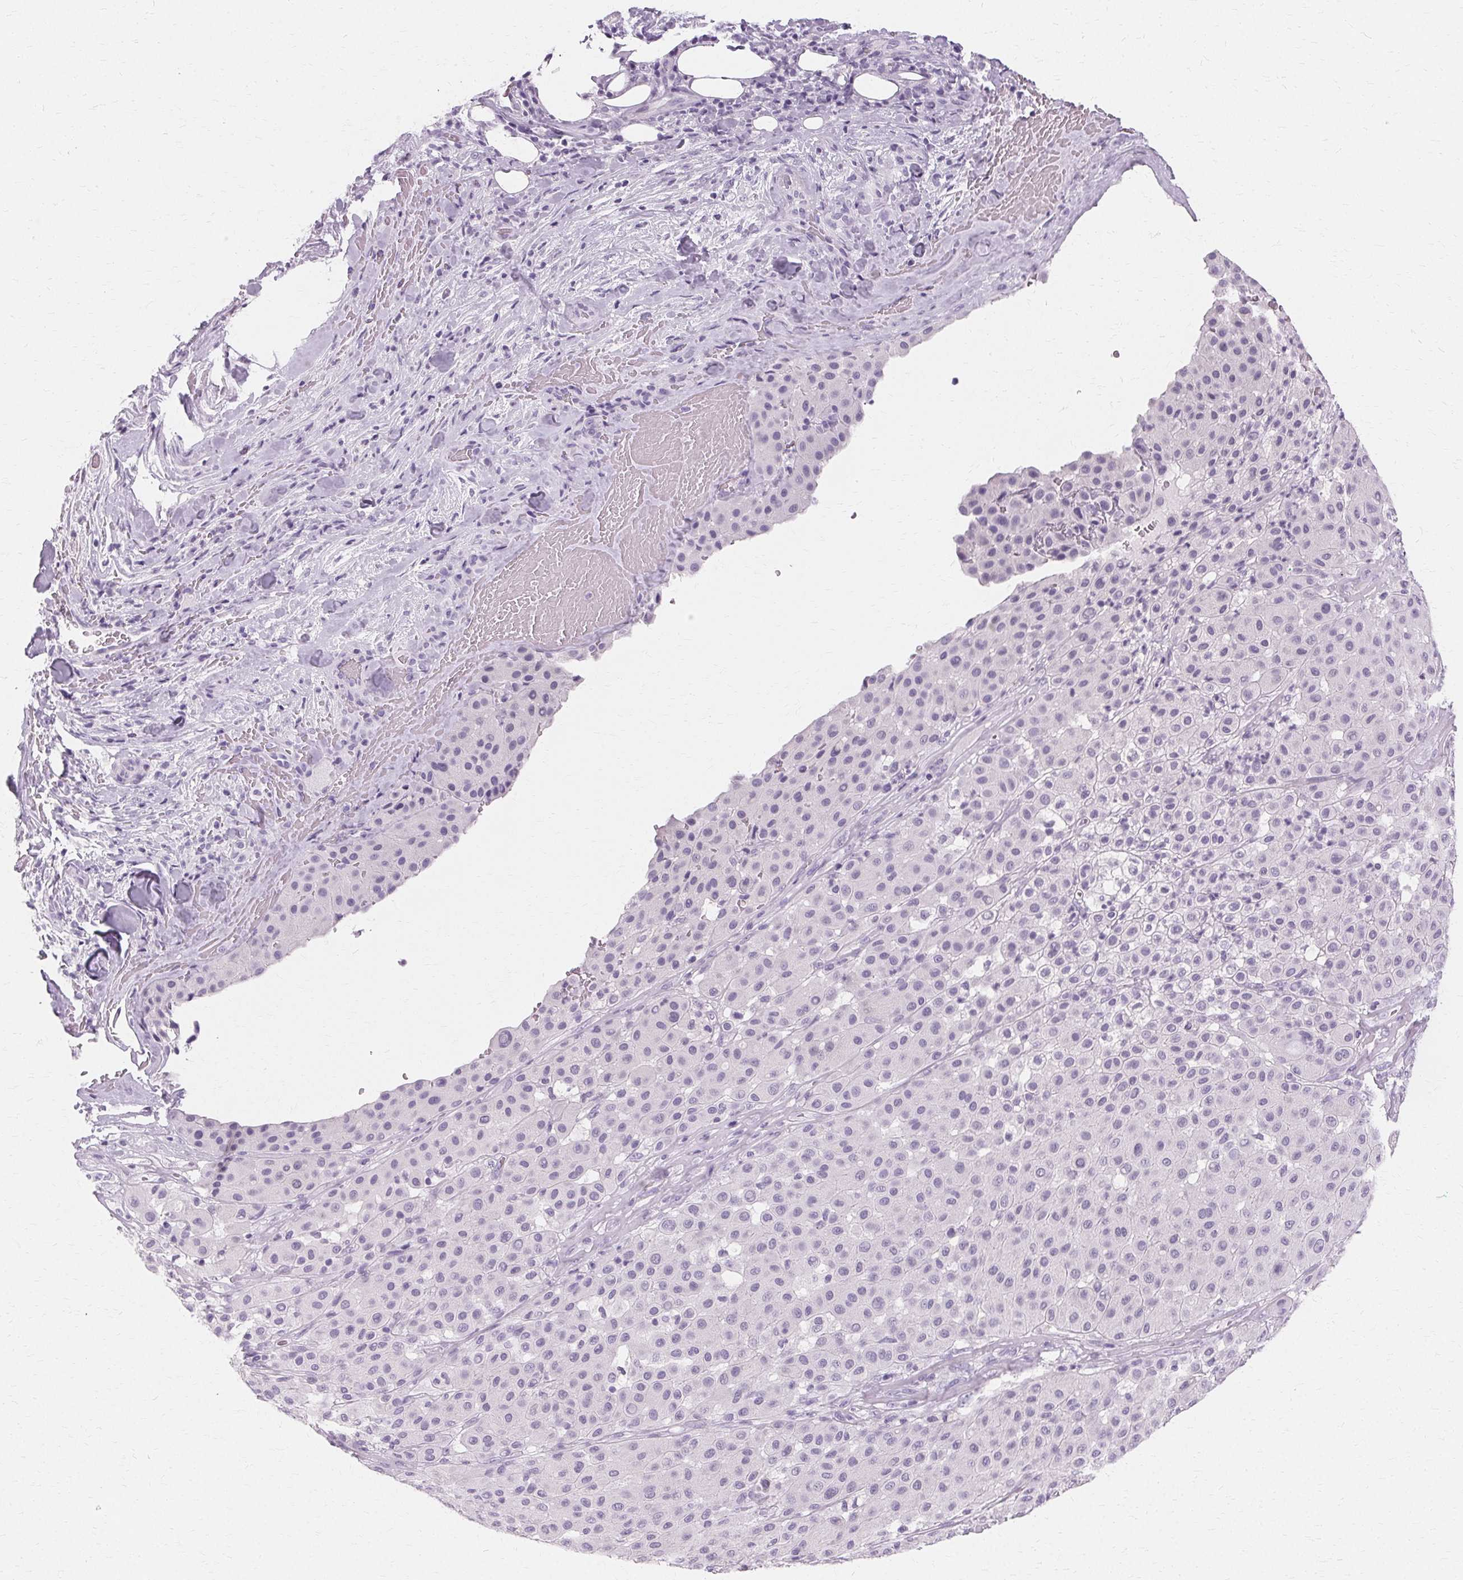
{"staining": {"intensity": "negative", "quantity": "none", "location": "none"}, "tissue": "melanoma", "cell_type": "Tumor cells", "image_type": "cancer", "snomed": [{"axis": "morphology", "description": "Malignant melanoma, Metastatic site"}, {"axis": "topography", "description": "Smooth muscle"}], "caption": "IHC of melanoma demonstrates no staining in tumor cells.", "gene": "KRT6C", "patient": {"sex": "male", "age": 41}}